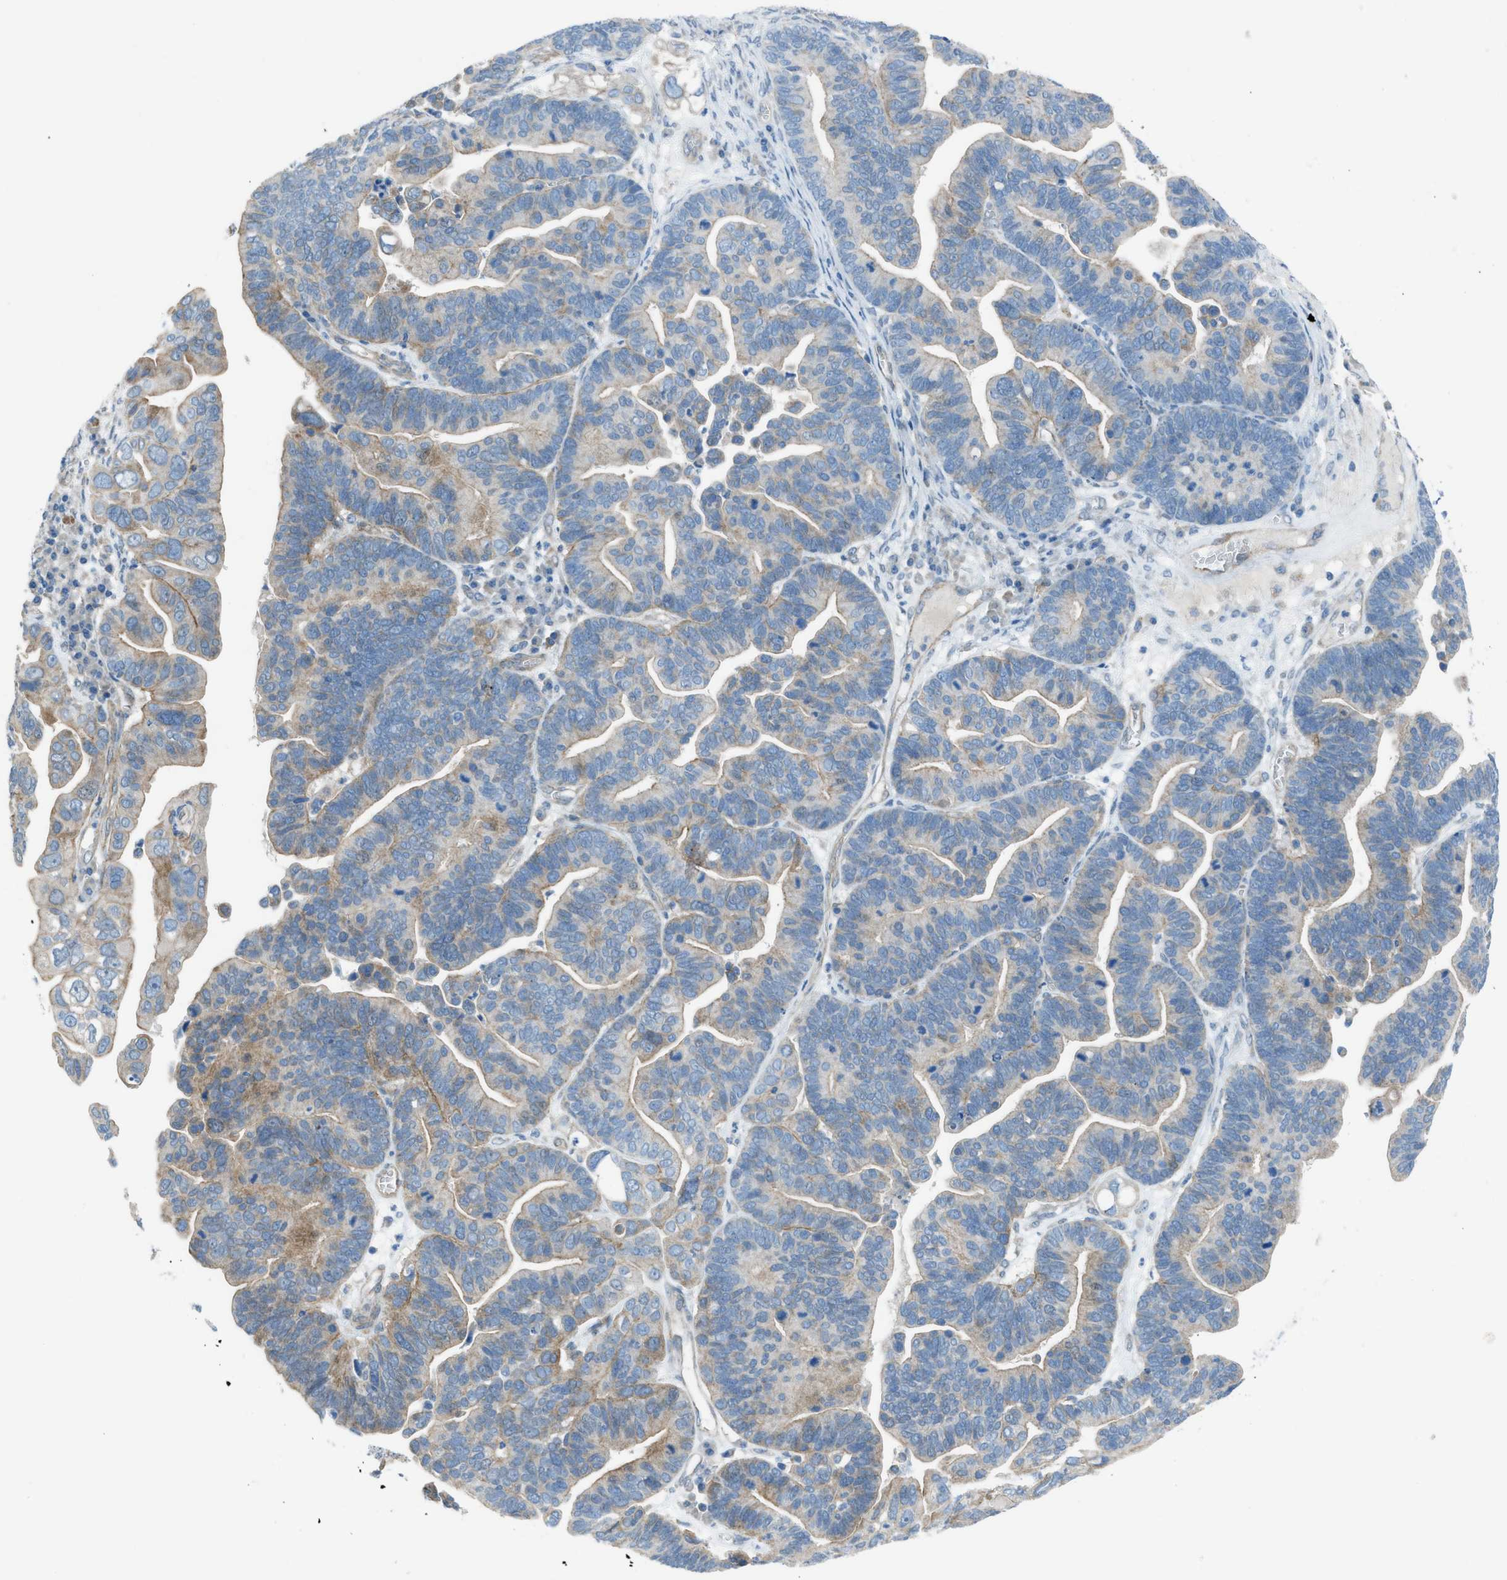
{"staining": {"intensity": "weak", "quantity": "25%-75%", "location": "cytoplasmic/membranous"}, "tissue": "ovarian cancer", "cell_type": "Tumor cells", "image_type": "cancer", "snomed": [{"axis": "morphology", "description": "Cystadenocarcinoma, serous, NOS"}, {"axis": "topography", "description": "Ovary"}], "caption": "A brown stain highlights weak cytoplasmic/membranous positivity of a protein in human ovarian cancer tumor cells. (DAB IHC, brown staining for protein, blue staining for nuclei).", "gene": "PRKN", "patient": {"sex": "female", "age": 56}}